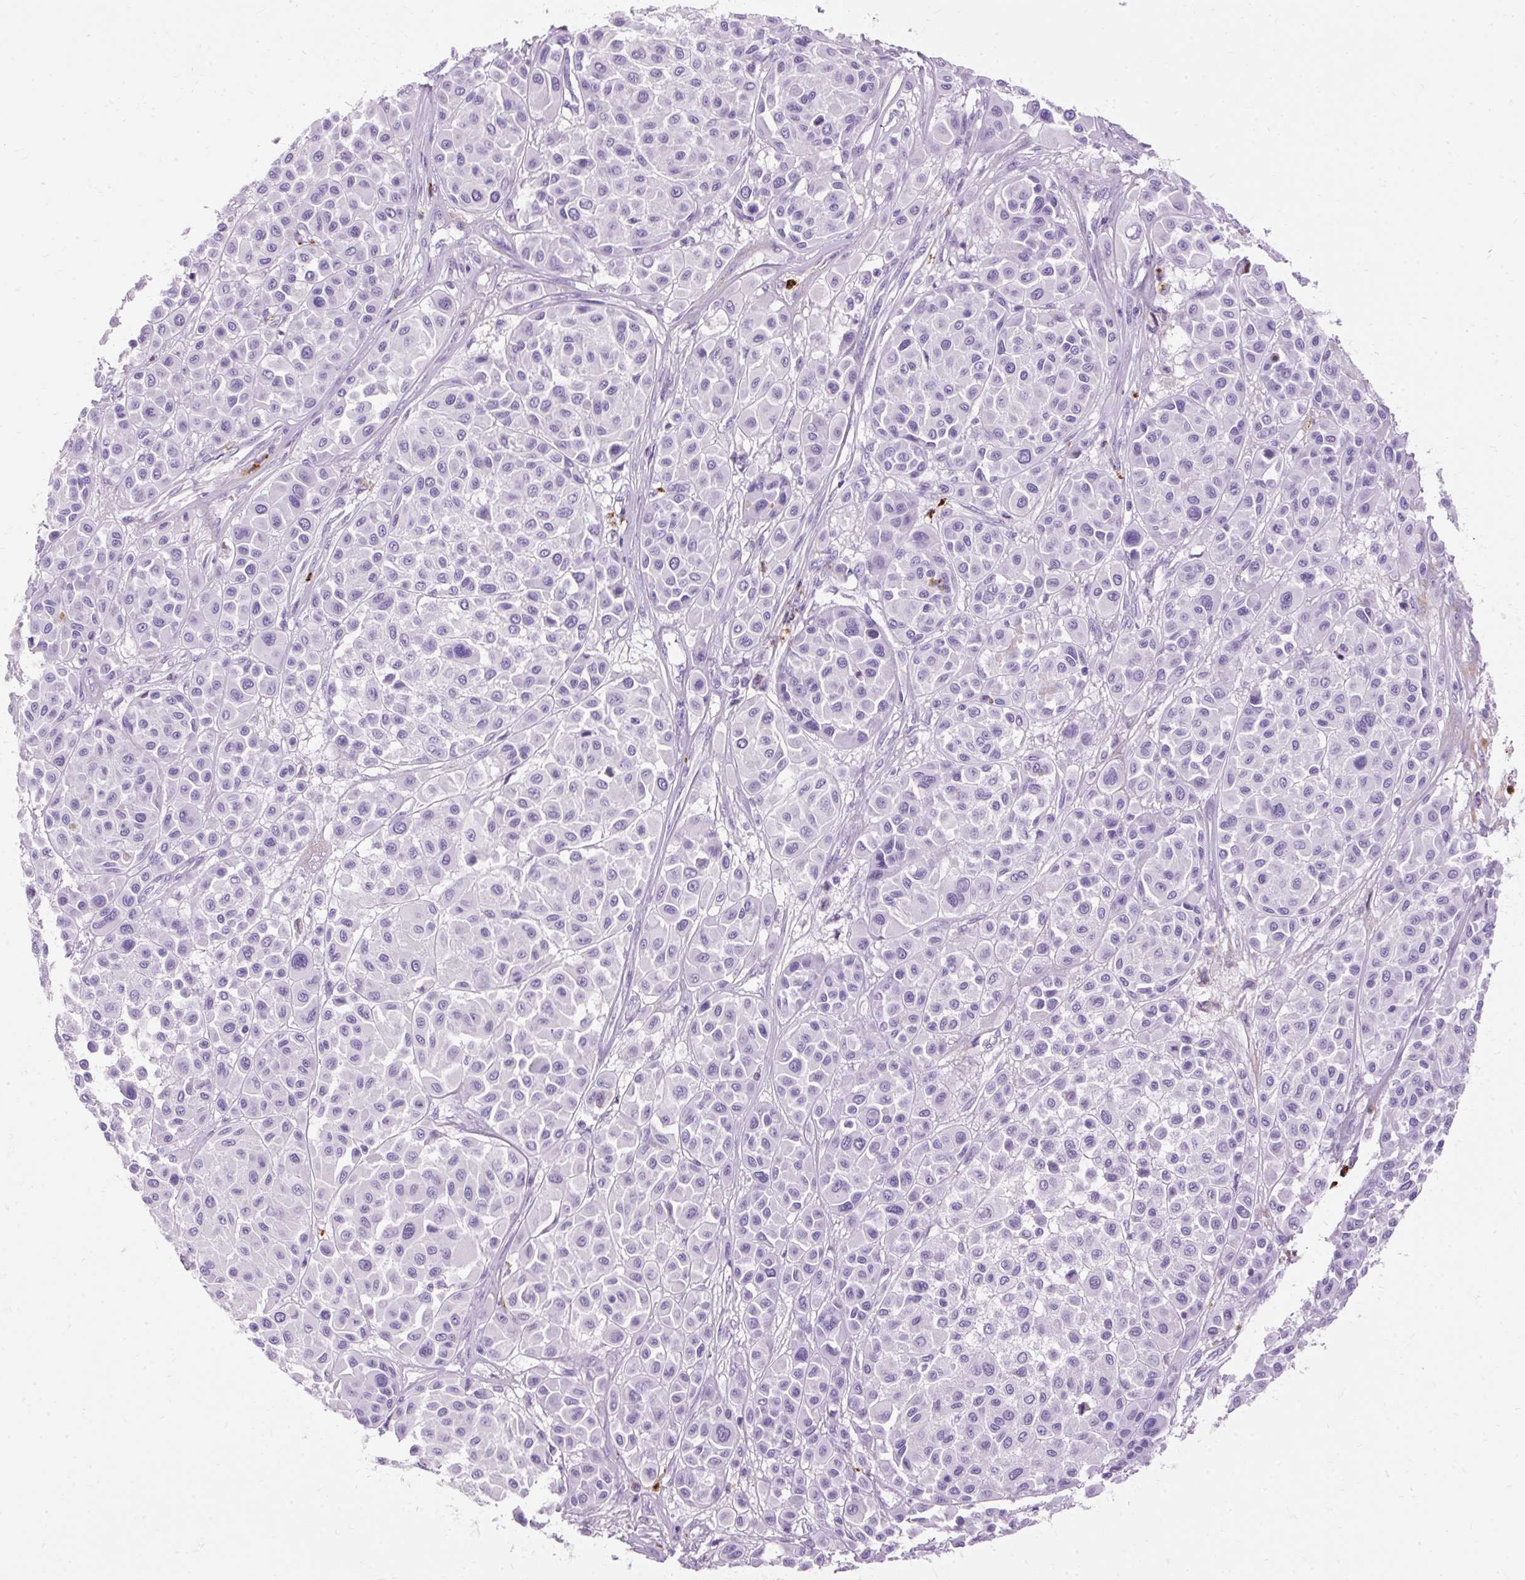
{"staining": {"intensity": "negative", "quantity": "none", "location": "none"}, "tissue": "melanoma", "cell_type": "Tumor cells", "image_type": "cancer", "snomed": [{"axis": "morphology", "description": "Malignant melanoma, Metastatic site"}, {"axis": "topography", "description": "Soft tissue"}], "caption": "A photomicrograph of human malignant melanoma (metastatic site) is negative for staining in tumor cells.", "gene": "DEFA1", "patient": {"sex": "male", "age": 41}}